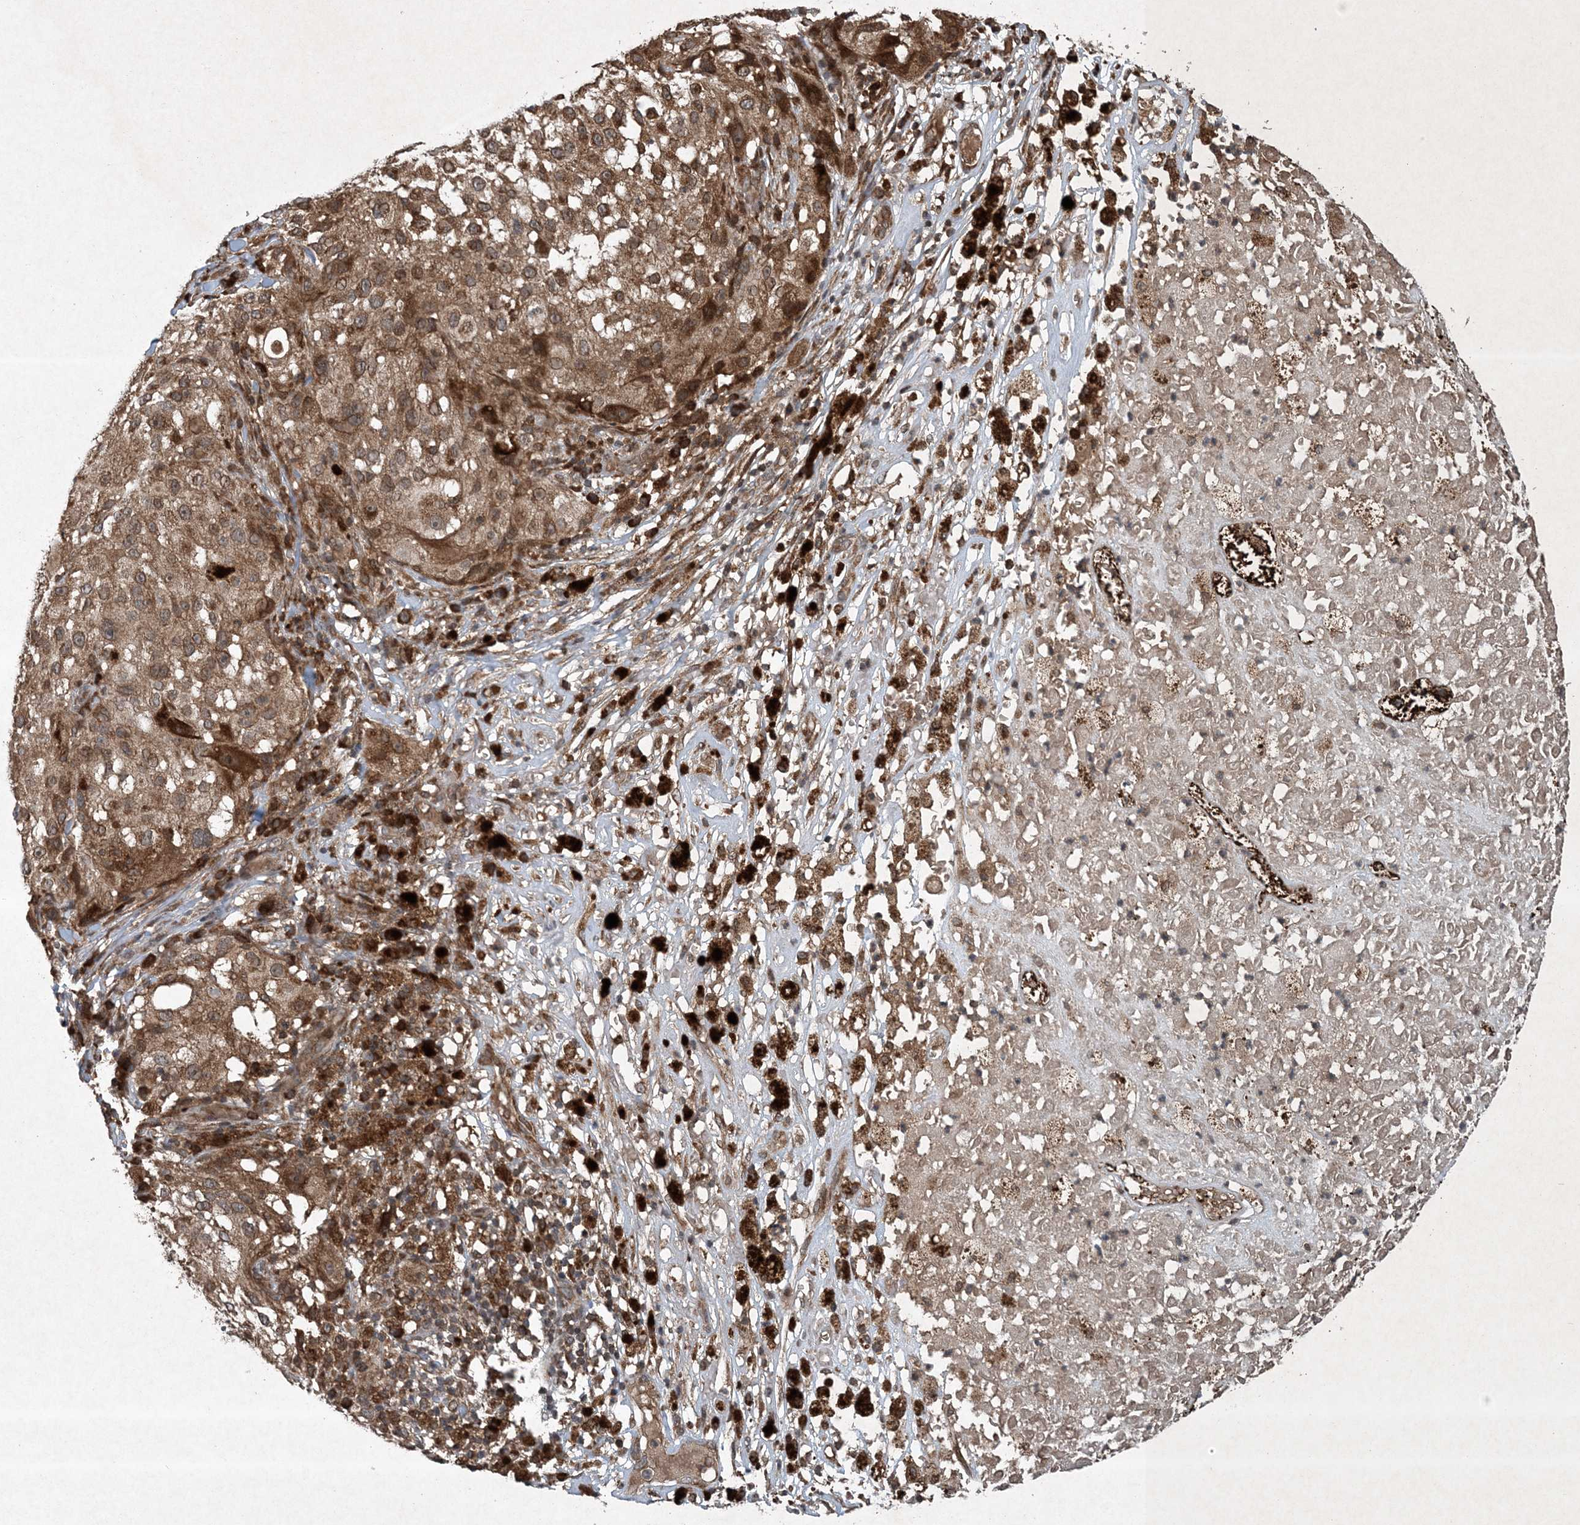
{"staining": {"intensity": "moderate", "quantity": ">75%", "location": "cytoplasmic/membranous"}, "tissue": "melanoma", "cell_type": "Tumor cells", "image_type": "cancer", "snomed": [{"axis": "morphology", "description": "Necrosis, NOS"}, {"axis": "morphology", "description": "Malignant melanoma, NOS"}, {"axis": "topography", "description": "Skin"}], "caption": "An image of melanoma stained for a protein shows moderate cytoplasmic/membranous brown staining in tumor cells.", "gene": "GNG5", "patient": {"sex": "female", "age": 87}}